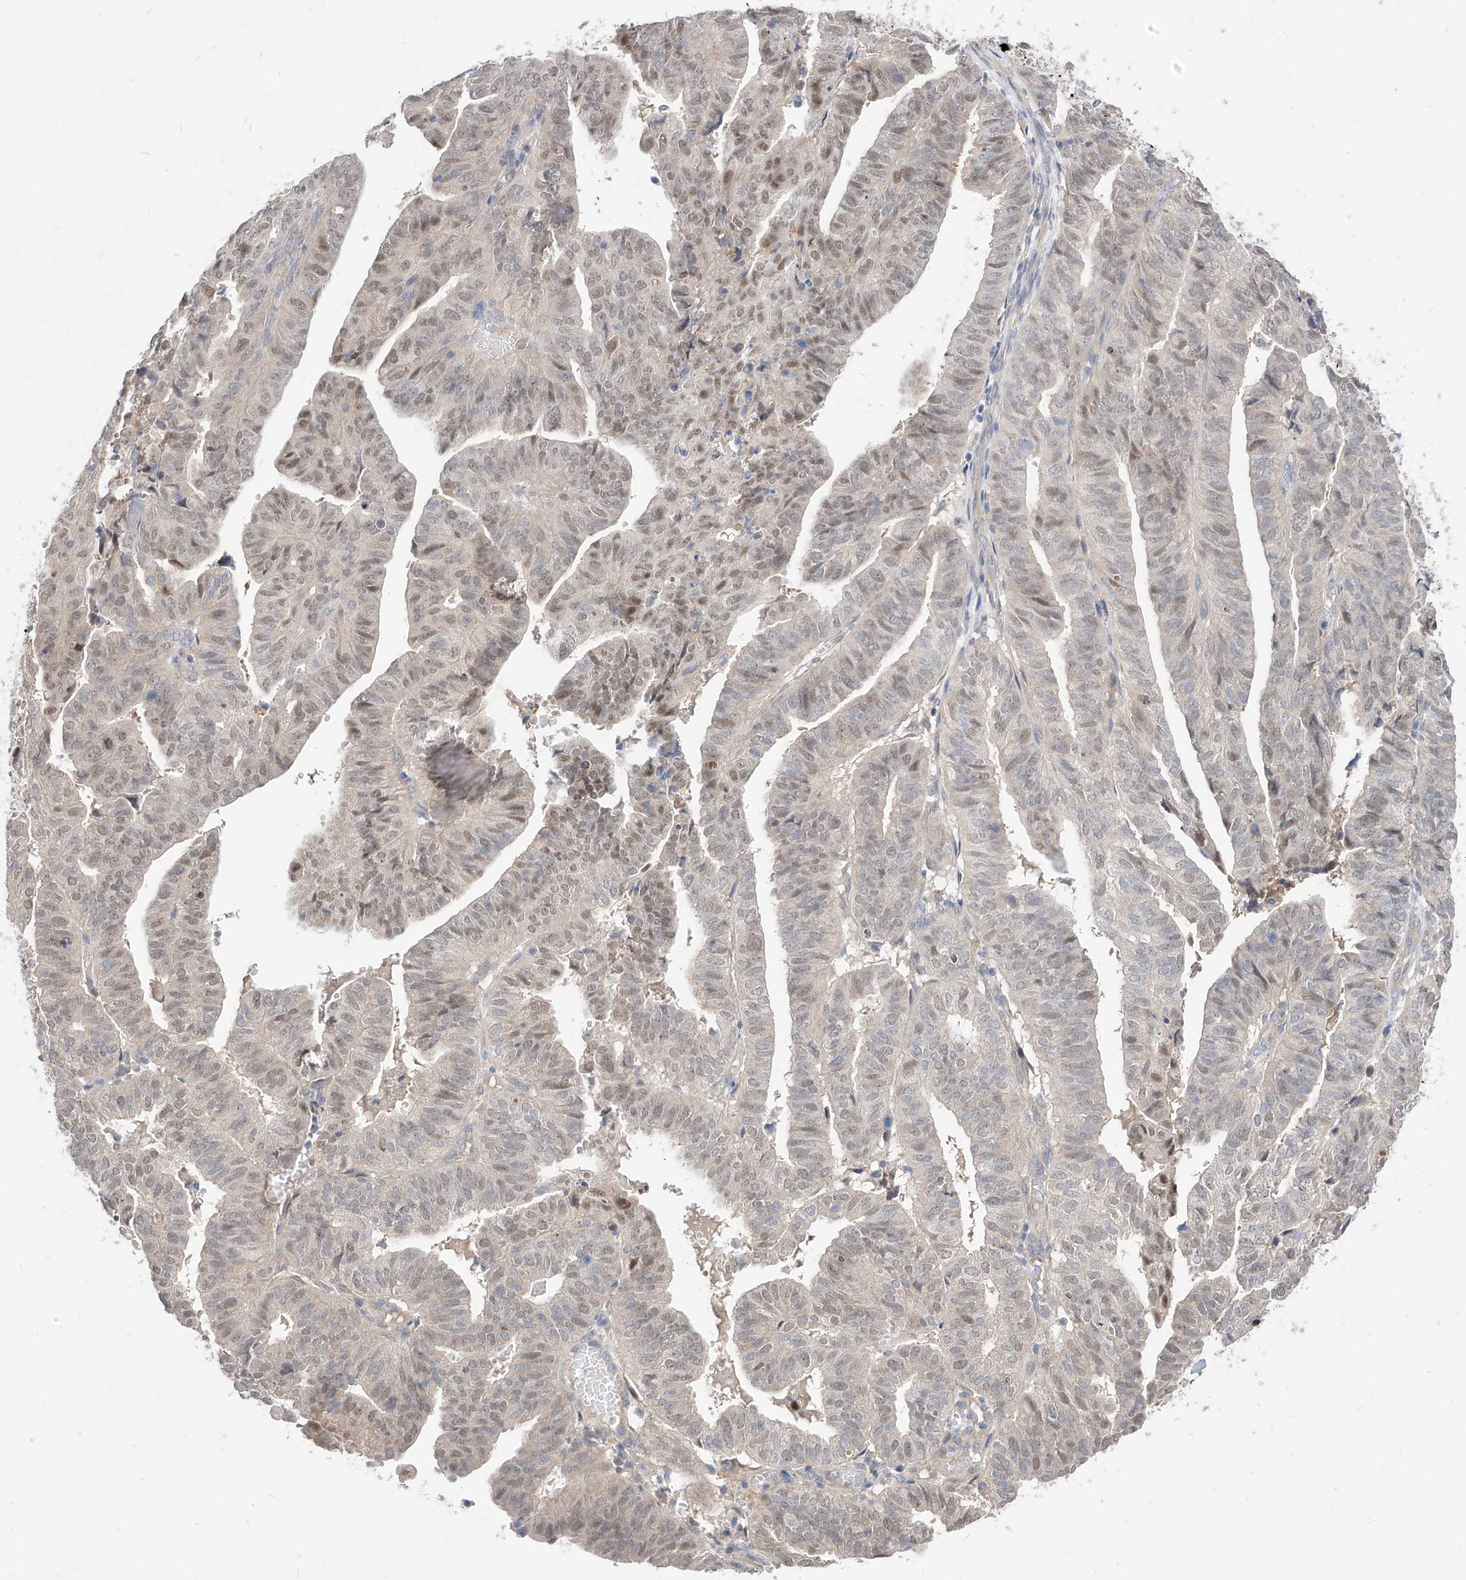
{"staining": {"intensity": "moderate", "quantity": "<25%", "location": "nuclear"}, "tissue": "endometrial cancer", "cell_type": "Tumor cells", "image_type": "cancer", "snomed": [{"axis": "morphology", "description": "Adenocarcinoma, NOS"}, {"axis": "topography", "description": "Uterus"}], "caption": "This is an image of IHC staining of endometrial cancer, which shows moderate expression in the nuclear of tumor cells.", "gene": "TSNAX", "patient": {"sex": "female", "age": 77}}